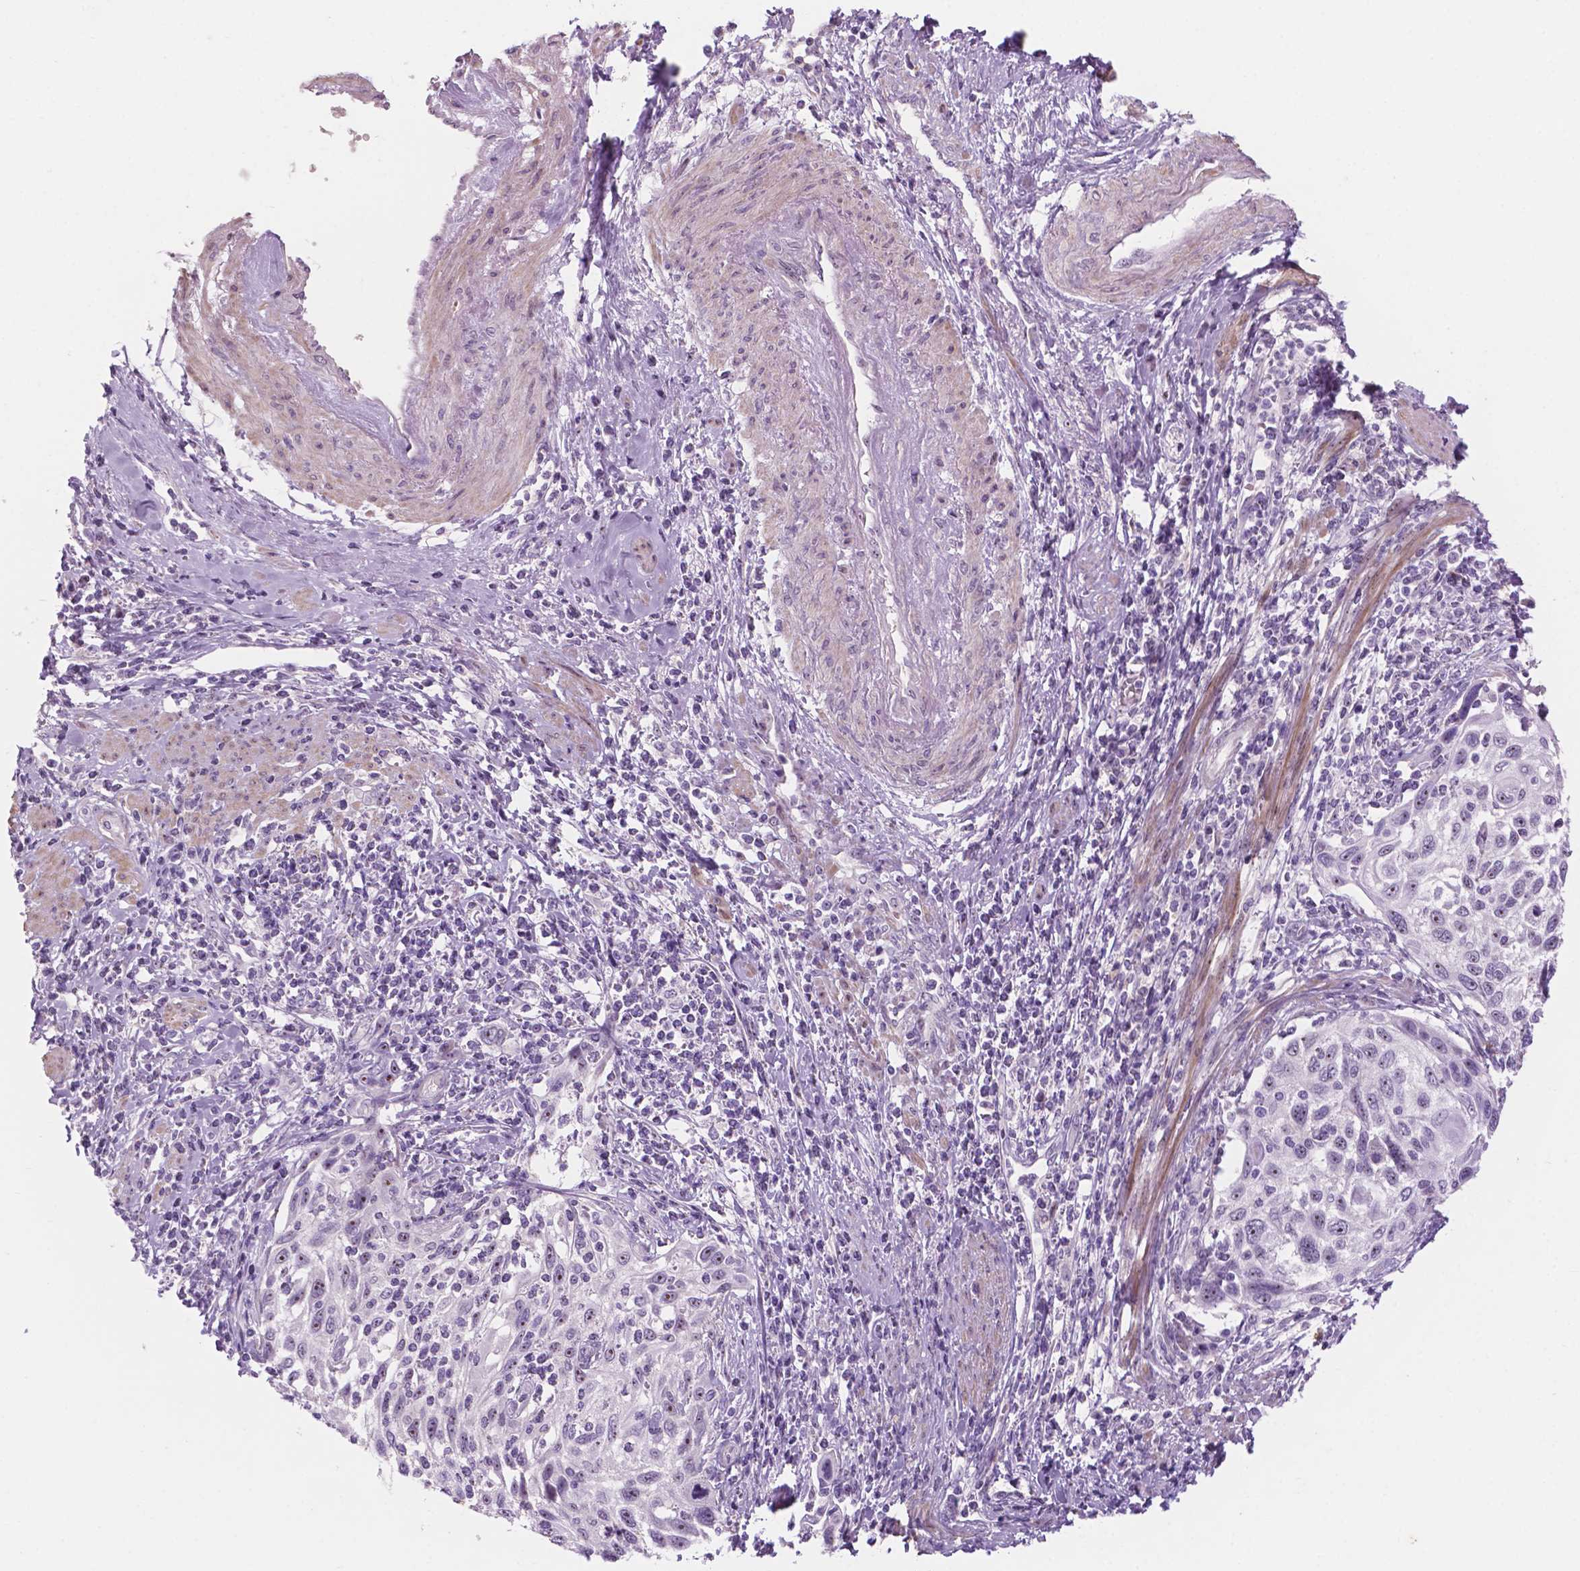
{"staining": {"intensity": "negative", "quantity": "none", "location": "none"}, "tissue": "cervical cancer", "cell_type": "Tumor cells", "image_type": "cancer", "snomed": [{"axis": "morphology", "description": "Squamous cell carcinoma, NOS"}, {"axis": "topography", "description": "Cervix"}], "caption": "IHC histopathology image of neoplastic tissue: human squamous cell carcinoma (cervical) stained with DAB demonstrates no significant protein staining in tumor cells.", "gene": "ZNF853", "patient": {"sex": "female", "age": 70}}